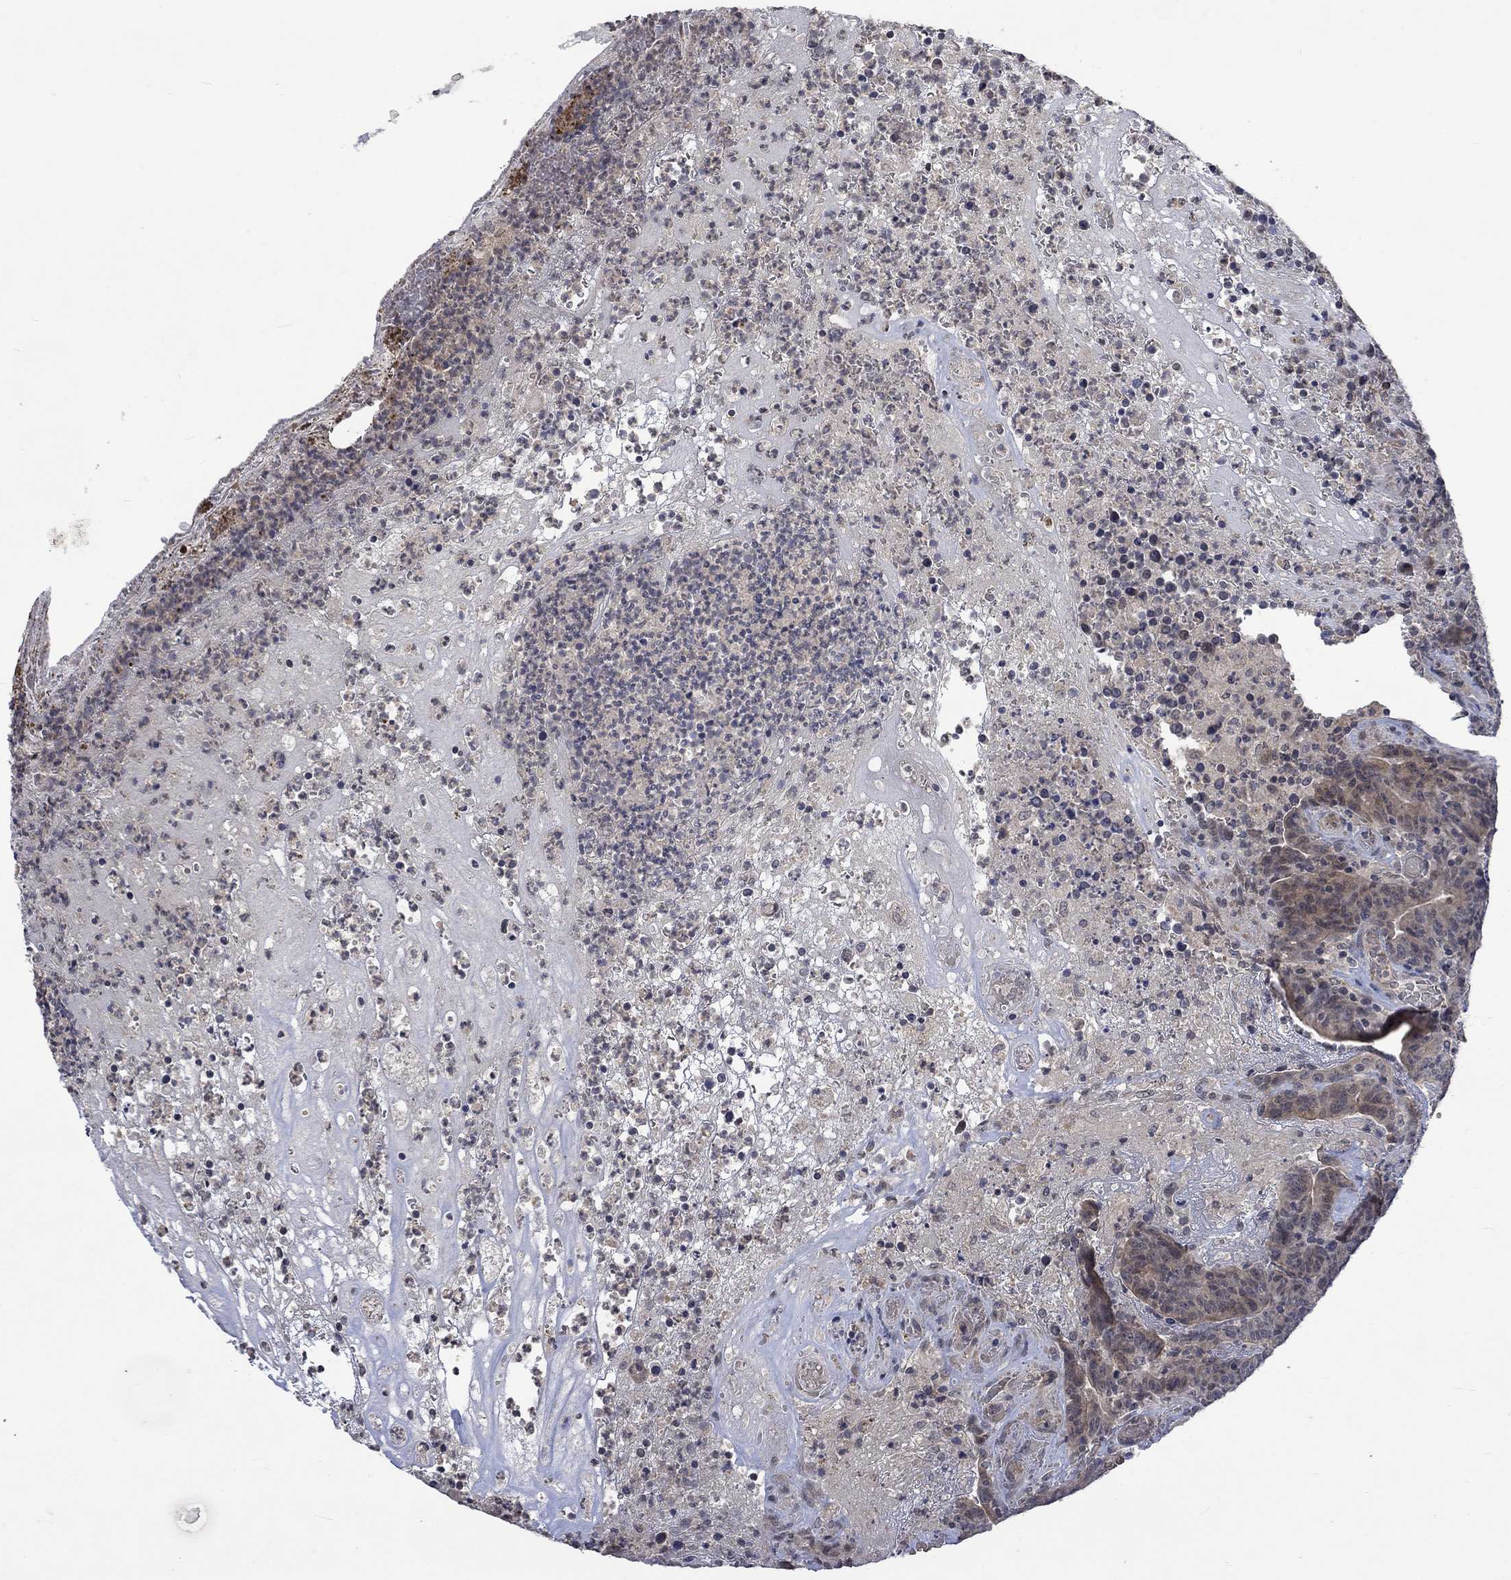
{"staining": {"intensity": "negative", "quantity": "none", "location": "none"}, "tissue": "colorectal cancer", "cell_type": "Tumor cells", "image_type": "cancer", "snomed": [{"axis": "morphology", "description": "Adenocarcinoma, NOS"}, {"axis": "topography", "description": "Colon"}], "caption": "The IHC micrograph has no significant positivity in tumor cells of adenocarcinoma (colorectal) tissue.", "gene": "GRIN2D", "patient": {"sex": "female", "age": 75}}